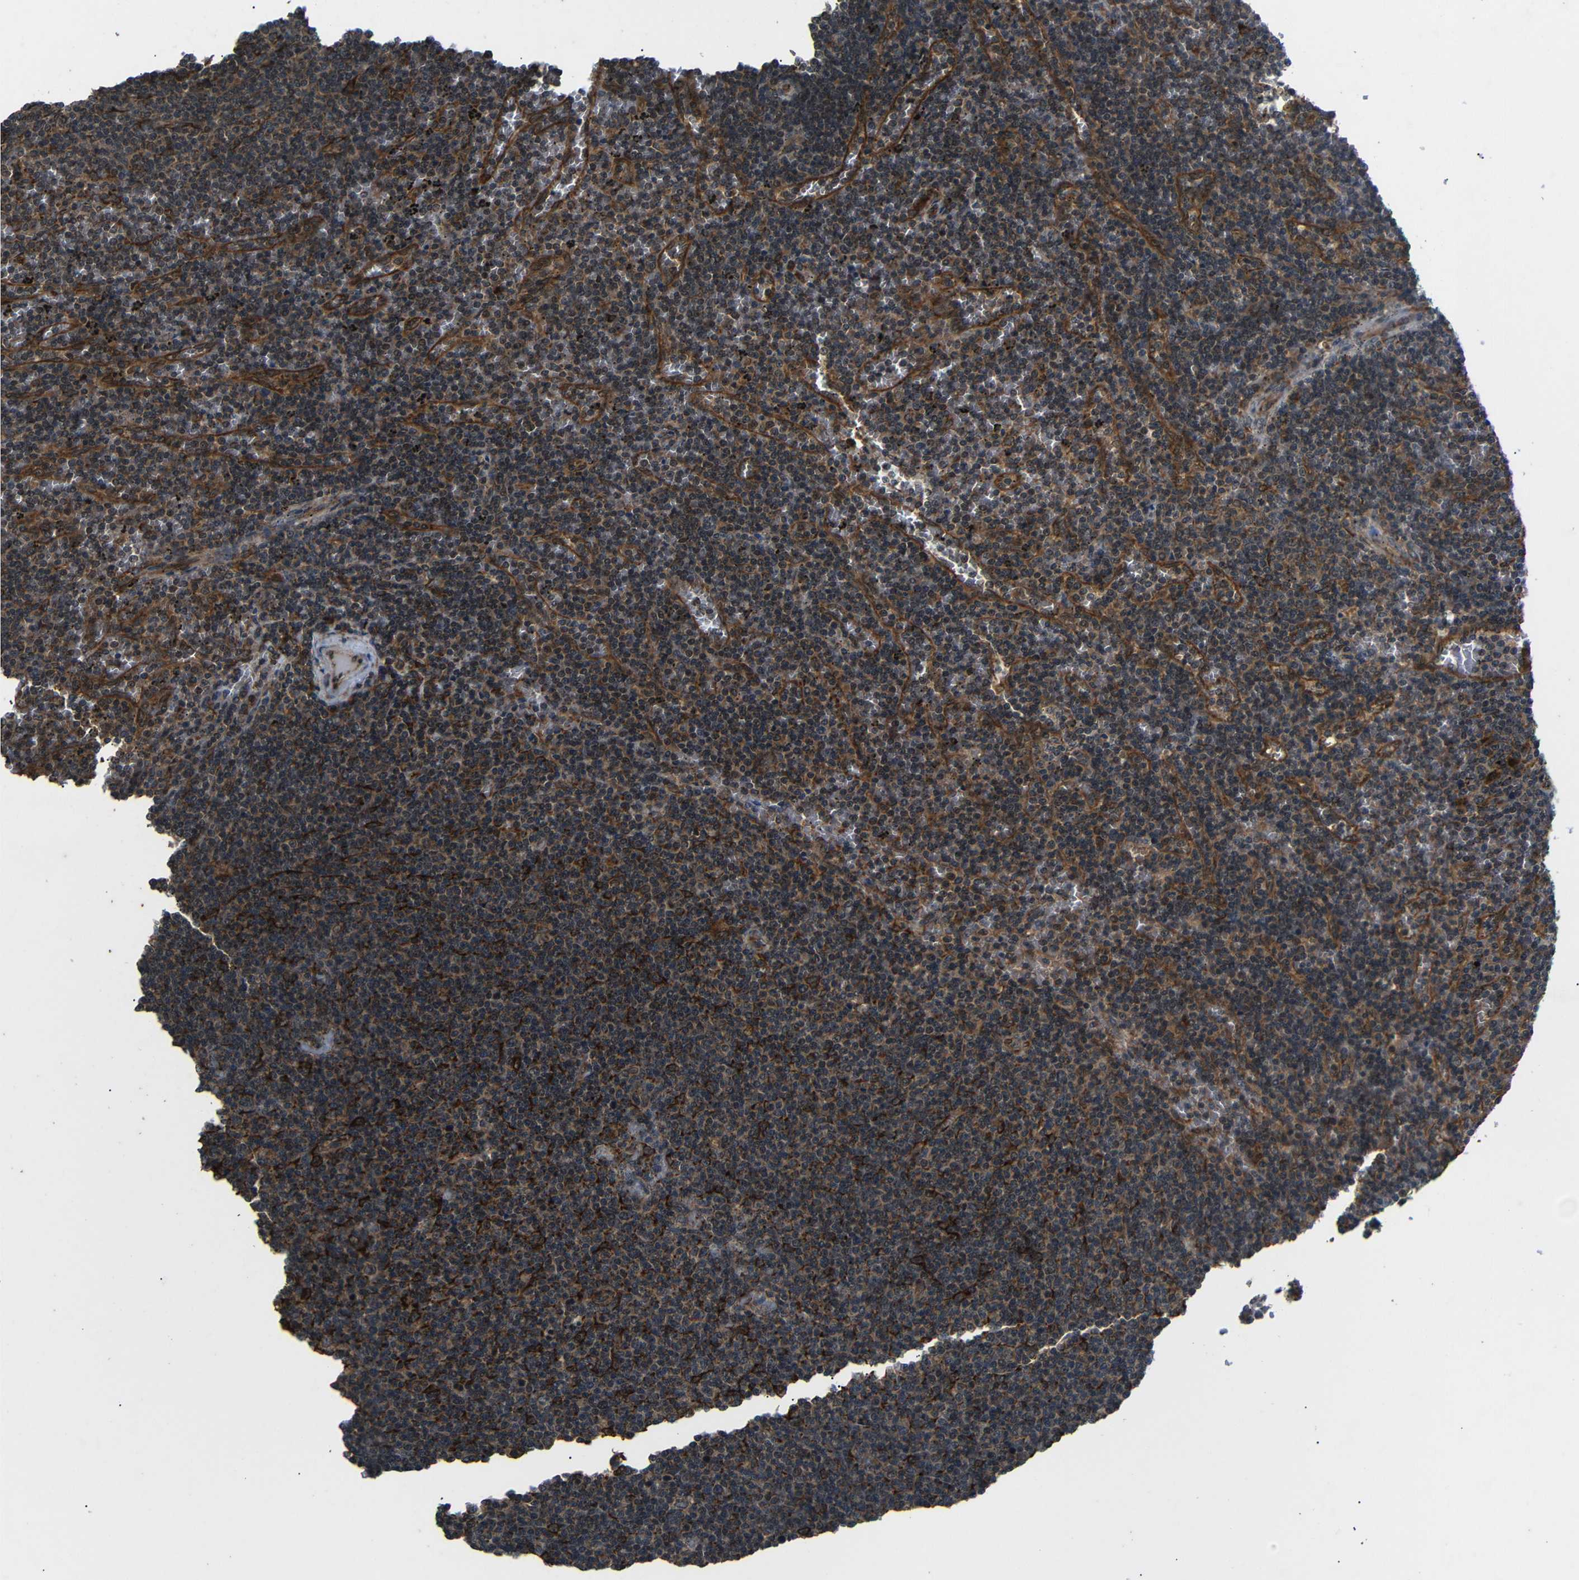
{"staining": {"intensity": "moderate", "quantity": "25%-75%", "location": "cytoplasmic/membranous"}, "tissue": "lymphoma", "cell_type": "Tumor cells", "image_type": "cancer", "snomed": [{"axis": "morphology", "description": "Malignant lymphoma, non-Hodgkin's type, Low grade"}, {"axis": "topography", "description": "Spleen"}], "caption": "This micrograph reveals IHC staining of human malignant lymphoma, non-Hodgkin's type (low-grade), with medium moderate cytoplasmic/membranous staining in approximately 25%-75% of tumor cells.", "gene": "TRPC1", "patient": {"sex": "female", "age": 50}}